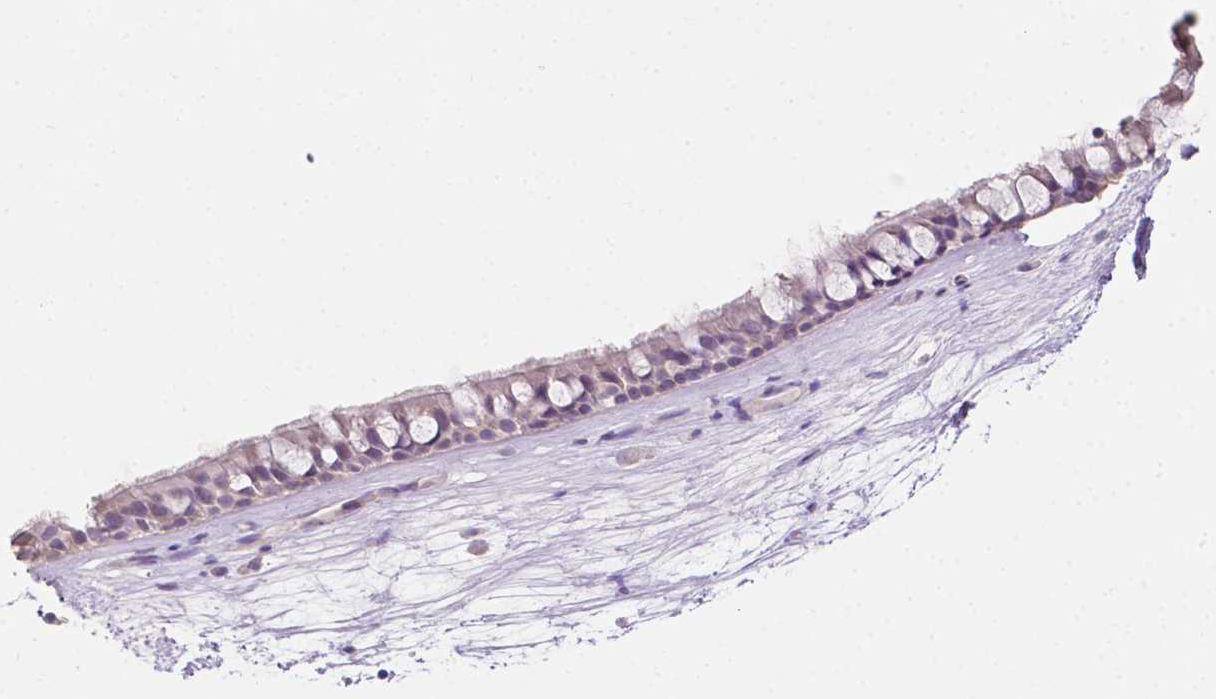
{"staining": {"intensity": "negative", "quantity": "none", "location": "none"}, "tissue": "nasopharynx", "cell_type": "Respiratory epithelial cells", "image_type": "normal", "snomed": [{"axis": "morphology", "description": "Normal tissue, NOS"}, {"axis": "topography", "description": "Nasopharynx"}], "caption": "Immunohistochemistry (IHC) histopathology image of benign nasopharynx stained for a protein (brown), which exhibits no positivity in respiratory epithelial cells. Nuclei are stained in blue.", "gene": "EGFR", "patient": {"sex": "male", "age": 68}}